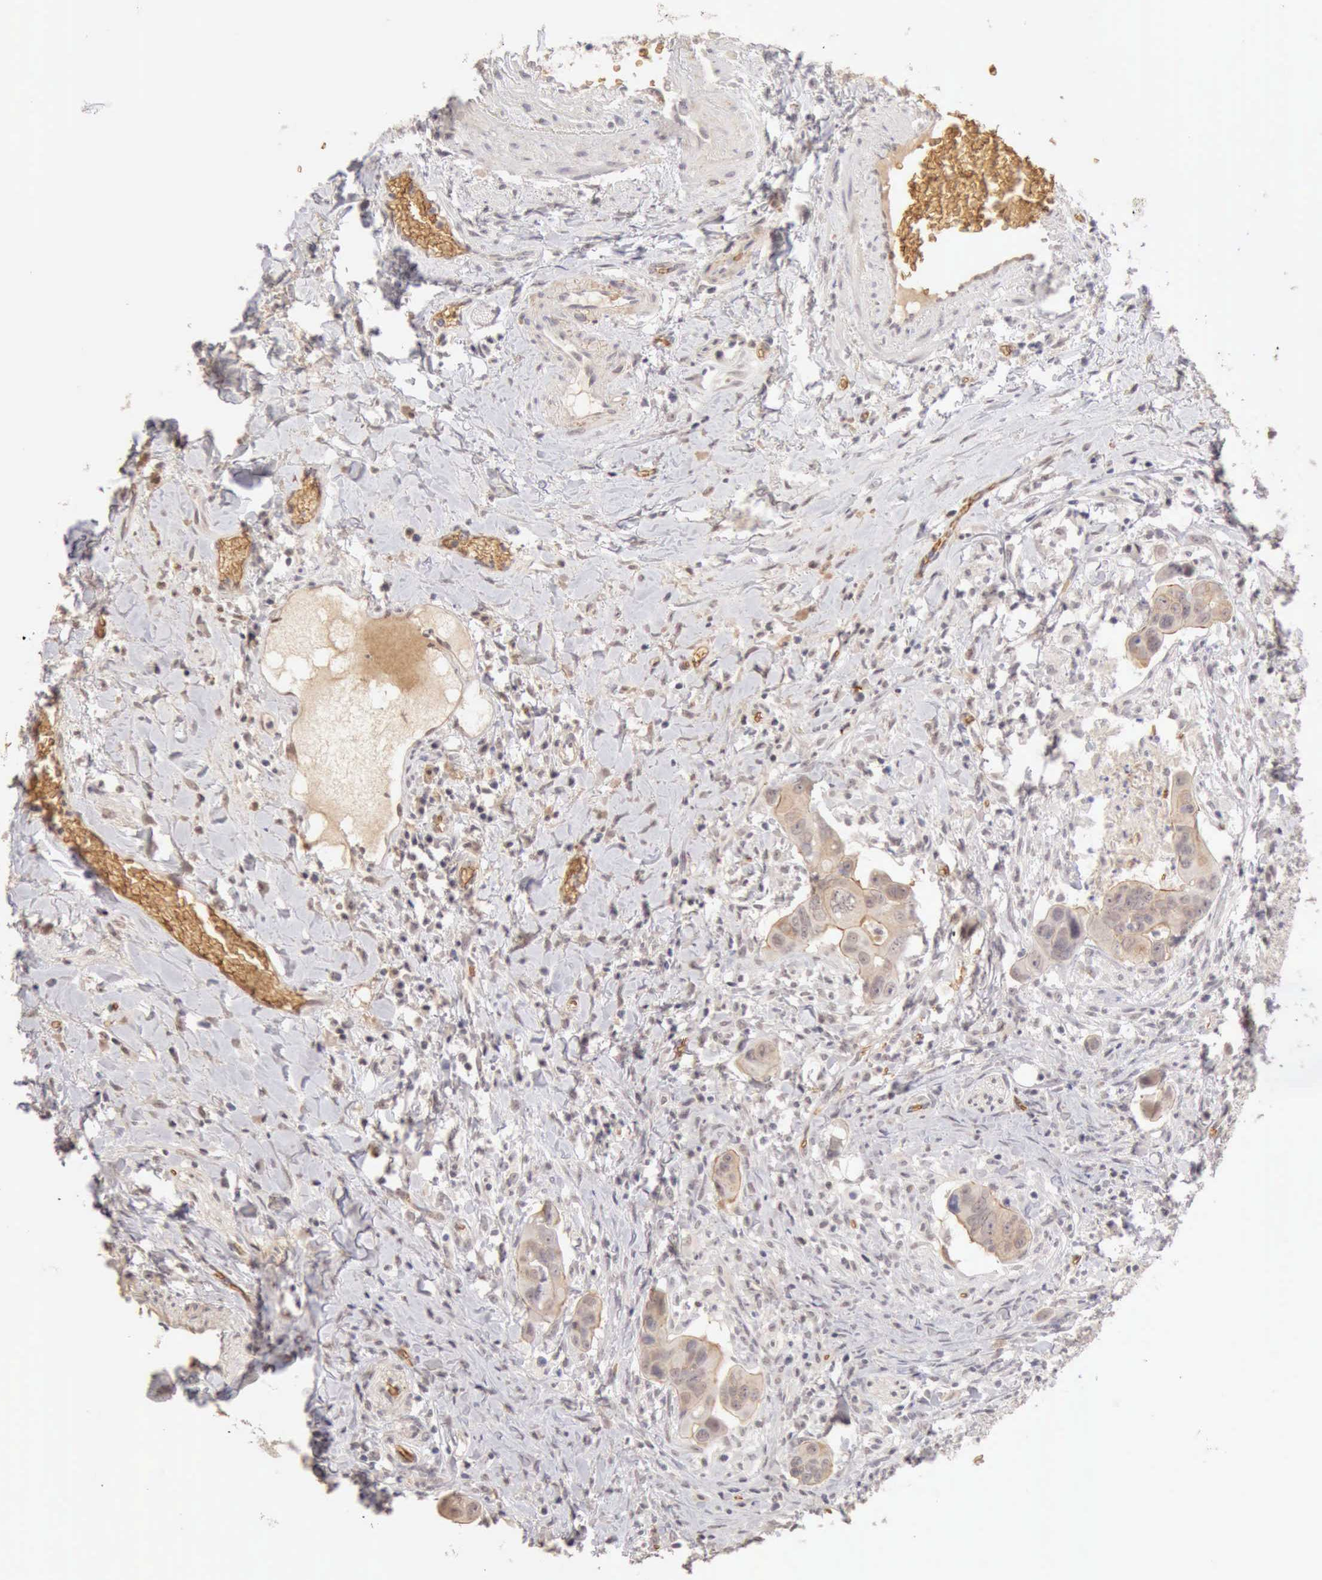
{"staining": {"intensity": "weak", "quantity": "25%-75%", "location": "cytoplasmic/membranous"}, "tissue": "colorectal cancer", "cell_type": "Tumor cells", "image_type": "cancer", "snomed": [{"axis": "morphology", "description": "Adenocarcinoma, NOS"}, {"axis": "topography", "description": "Rectum"}], "caption": "Brown immunohistochemical staining in human colorectal cancer demonstrates weak cytoplasmic/membranous staining in about 25%-75% of tumor cells. The protein is shown in brown color, while the nuclei are stained blue.", "gene": "CFI", "patient": {"sex": "male", "age": 53}}